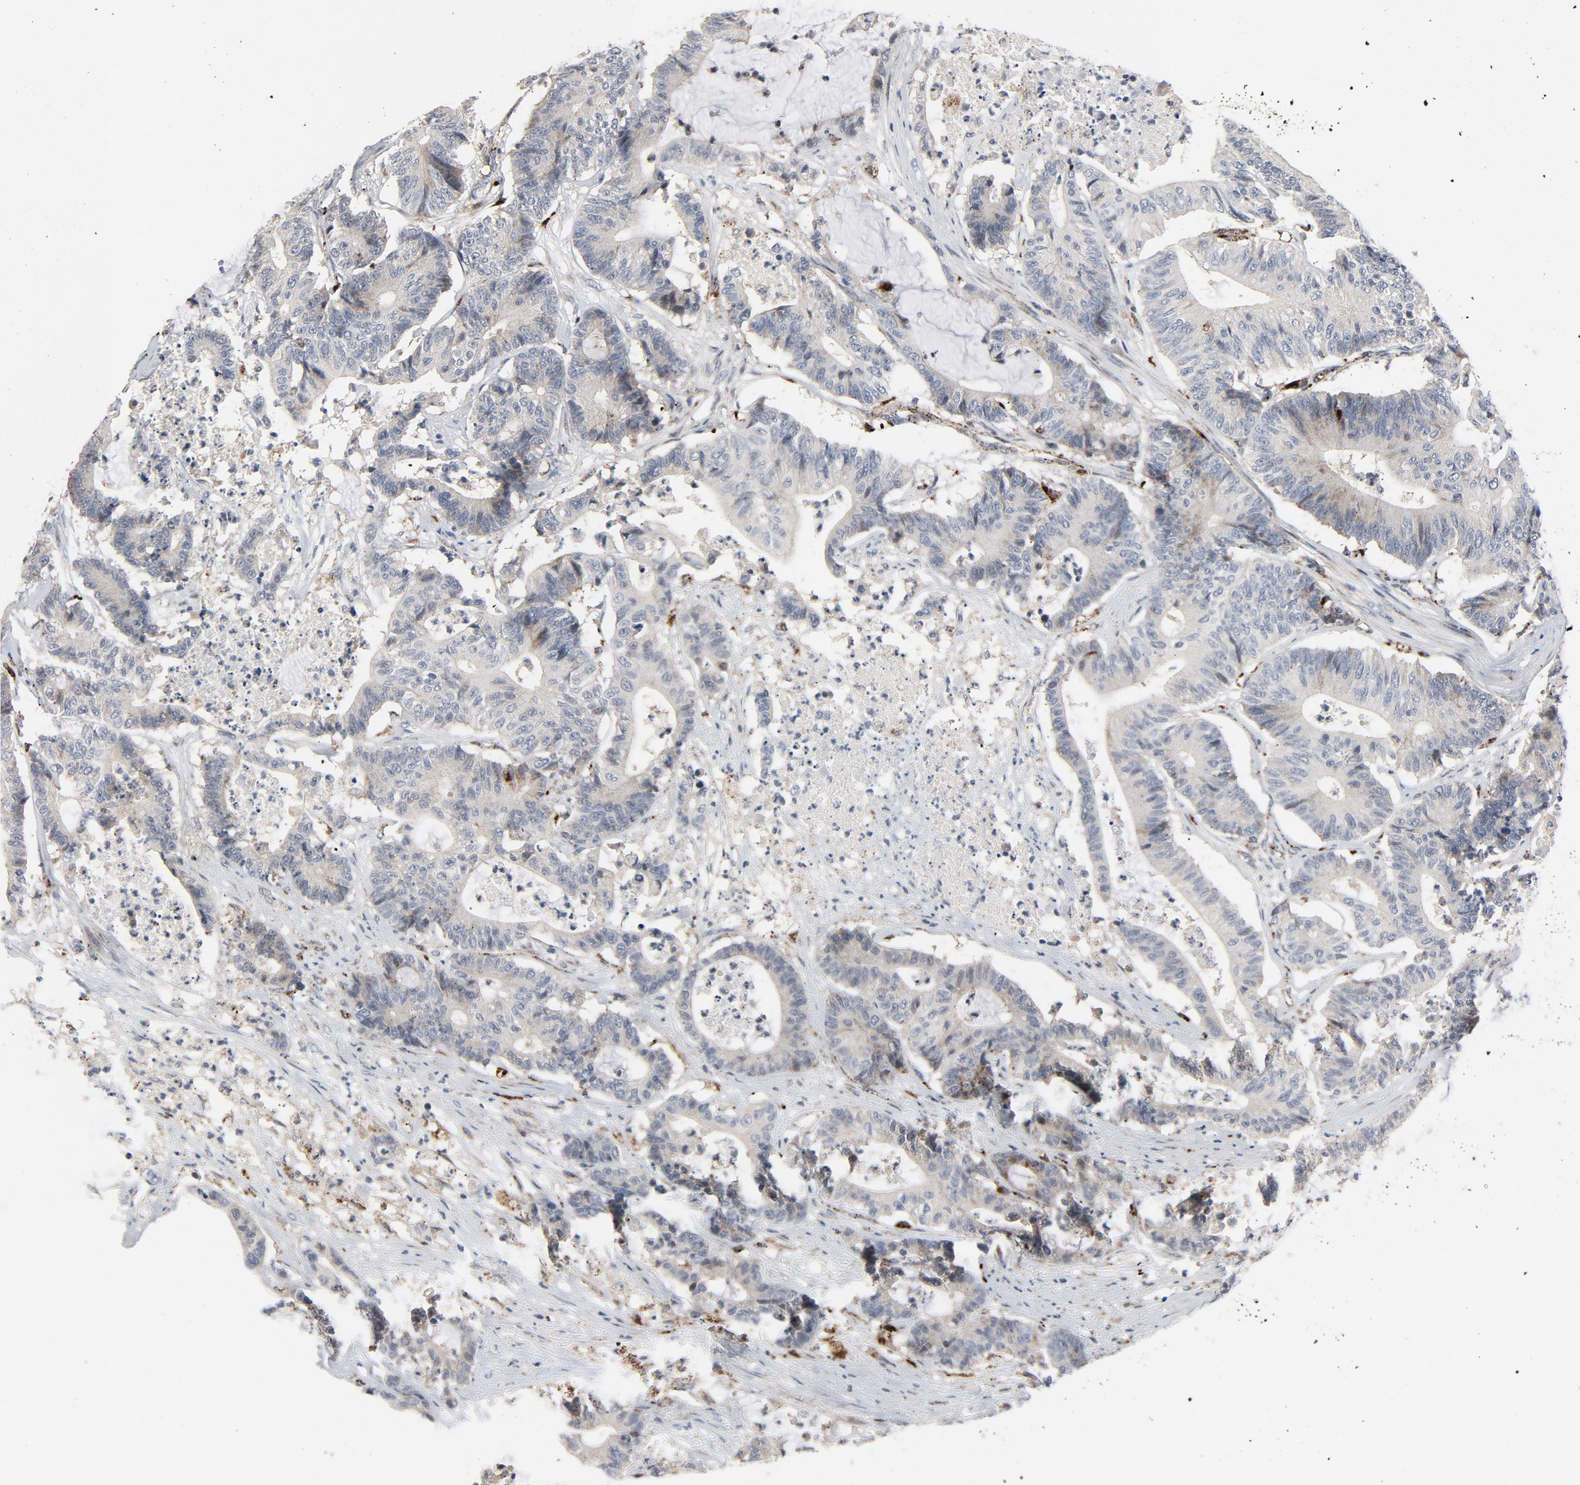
{"staining": {"intensity": "negative", "quantity": "none", "location": "none"}, "tissue": "colorectal cancer", "cell_type": "Tumor cells", "image_type": "cancer", "snomed": [{"axis": "morphology", "description": "Adenocarcinoma, NOS"}, {"axis": "topography", "description": "Colon"}], "caption": "Tumor cells are negative for protein expression in human adenocarcinoma (colorectal).", "gene": "AKT2", "patient": {"sex": "female", "age": 84}}